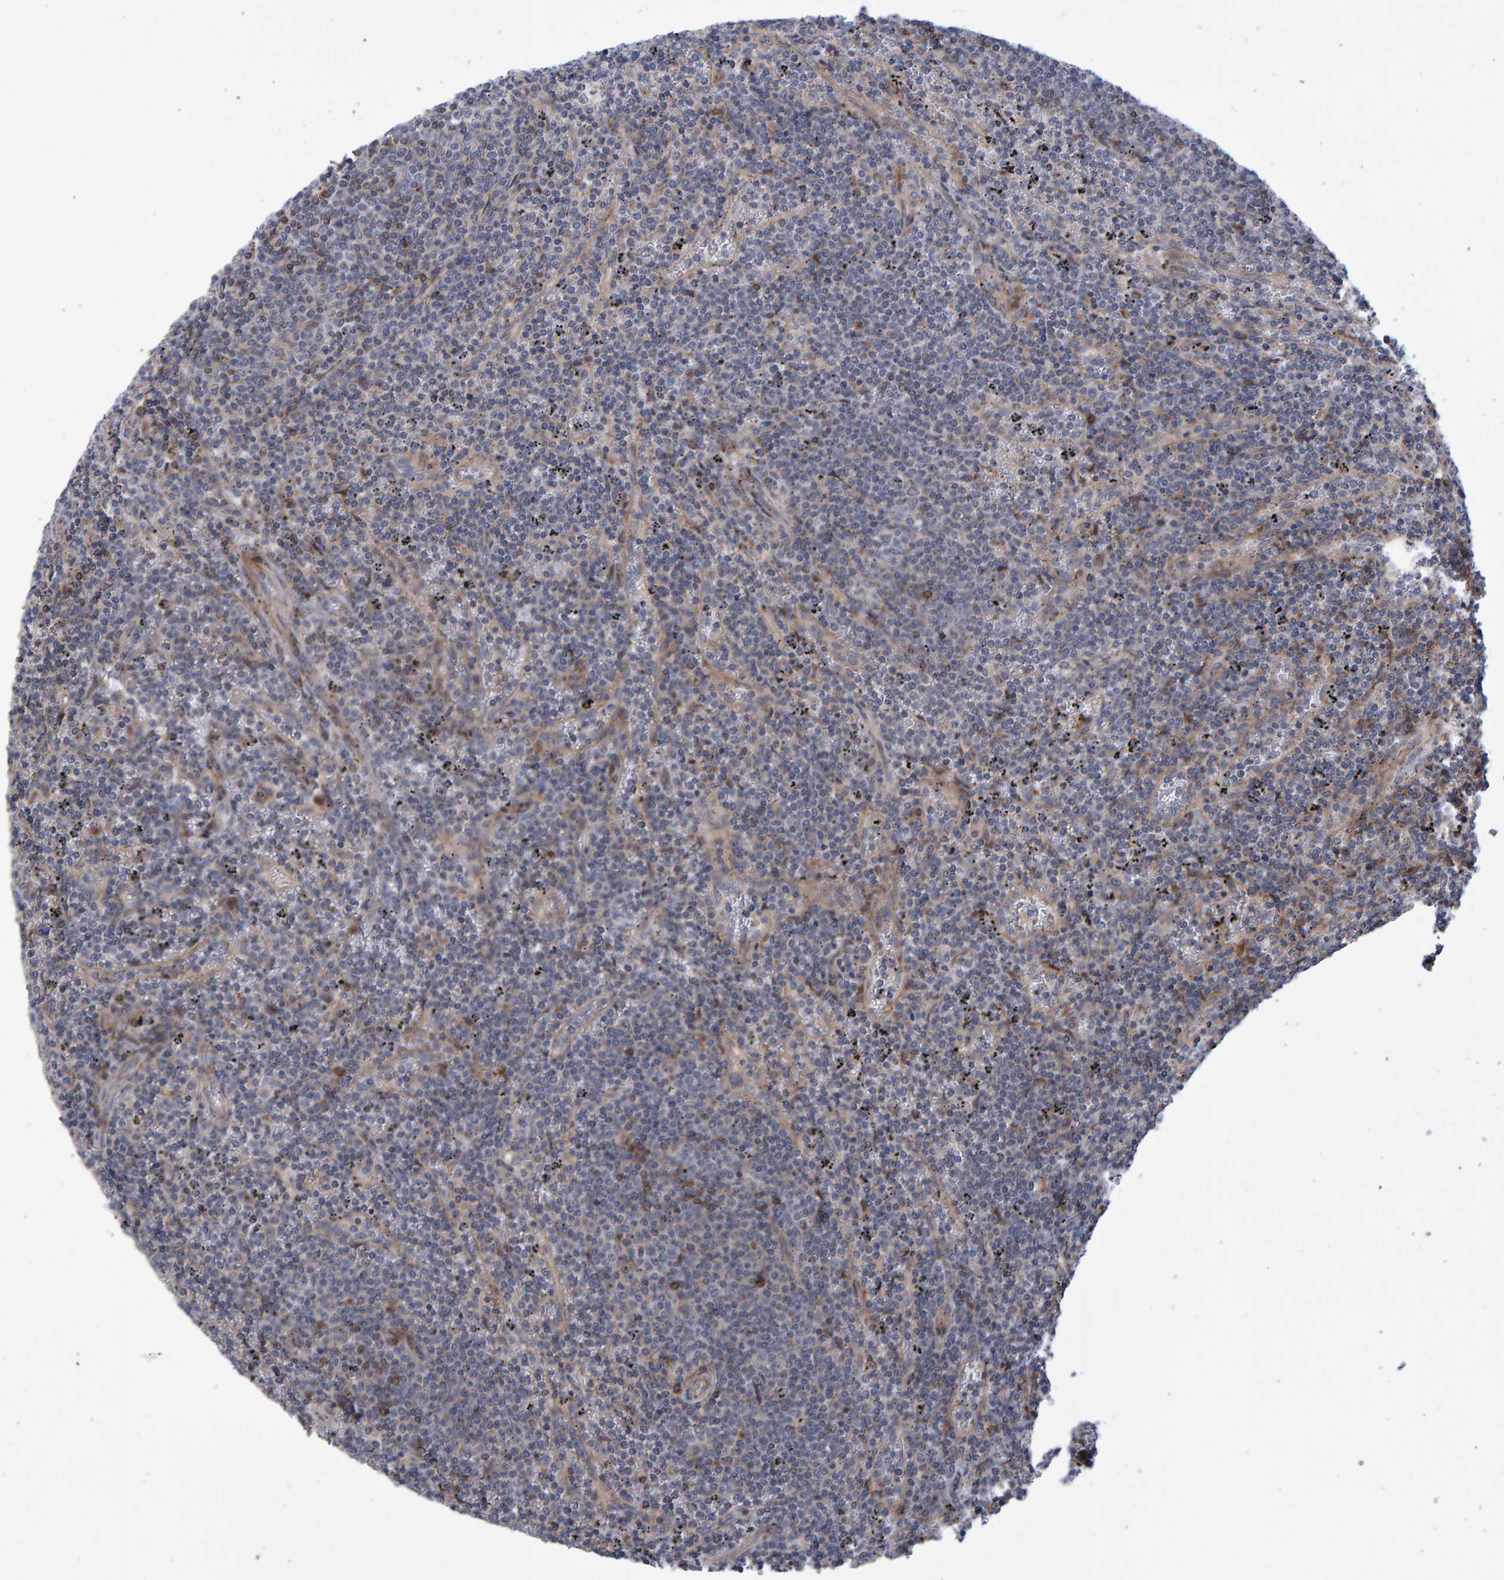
{"staining": {"intensity": "negative", "quantity": "none", "location": "none"}, "tissue": "lymphoma", "cell_type": "Tumor cells", "image_type": "cancer", "snomed": [{"axis": "morphology", "description": "Malignant lymphoma, non-Hodgkin's type, Low grade"}, {"axis": "topography", "description": "Spleen"}], "caption": "IHC of lymphoma displays no staining in tumor cells.", "gene": "LRBA", "patient": {"sex": "female", "age": 50}}